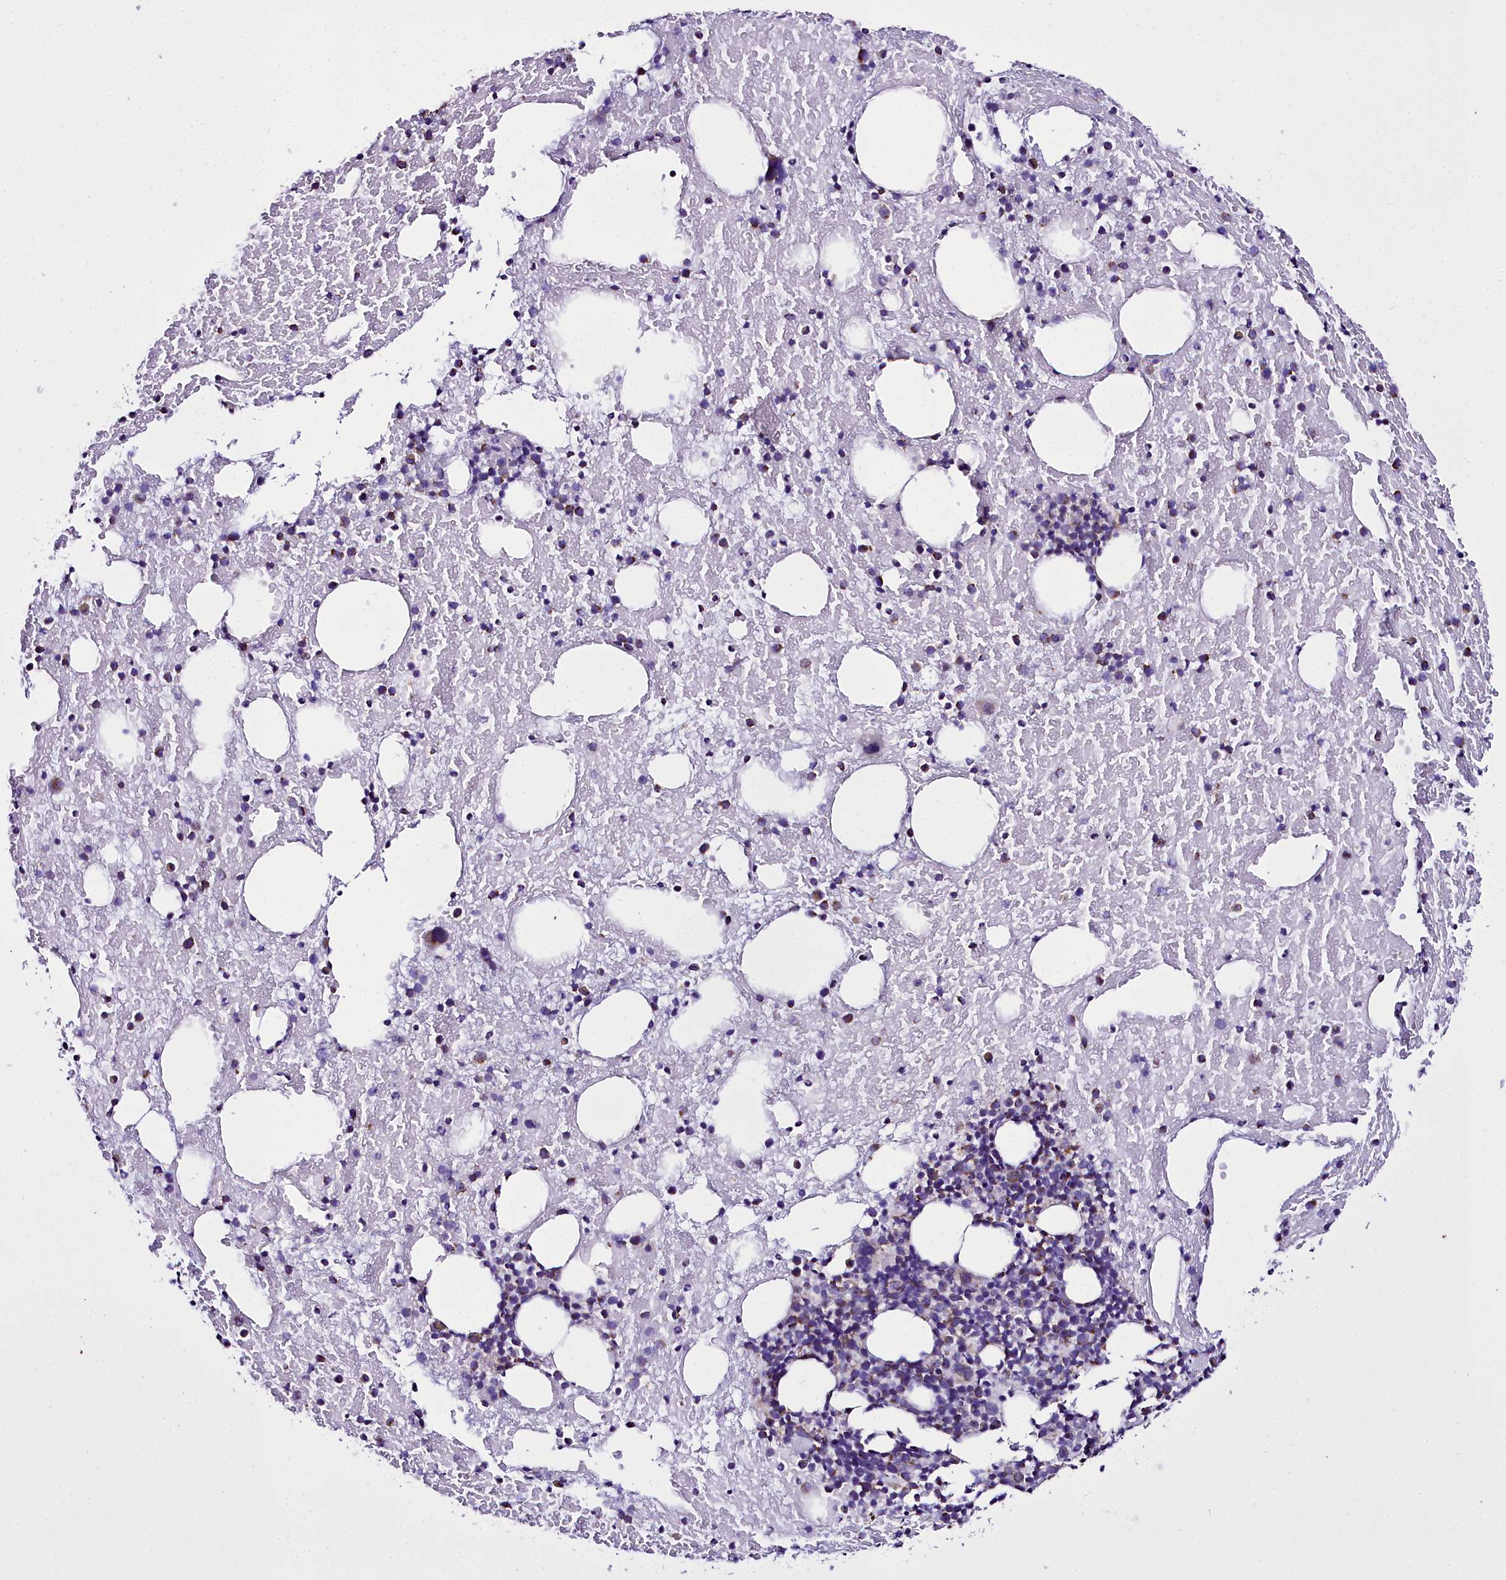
{"staining": {"intensity": "weak", "quantity": "<25%", "location": "cytoplasmic/membranous"}, "tissue": "bone marrow", "cell_type": "Hematopoietic cells", "image_type": "normal", "snomed": [{"axis": "morphology", "description": "Normal tissue, NOS"}, {"axis": "topography", "description": "Bone marrow"}], "caption": "An immunohistochemistry (IHC) image of unremarkable bone marrow is shown. There is no staining in hematopoietic cells of bone marrow. Brightfield microscopy of IHC stained with DAB (brown) and hematoxylin (blue), captured at high magnification.", "gene": "WDFY3", "patient": {"sex": "male", "age": 57}}